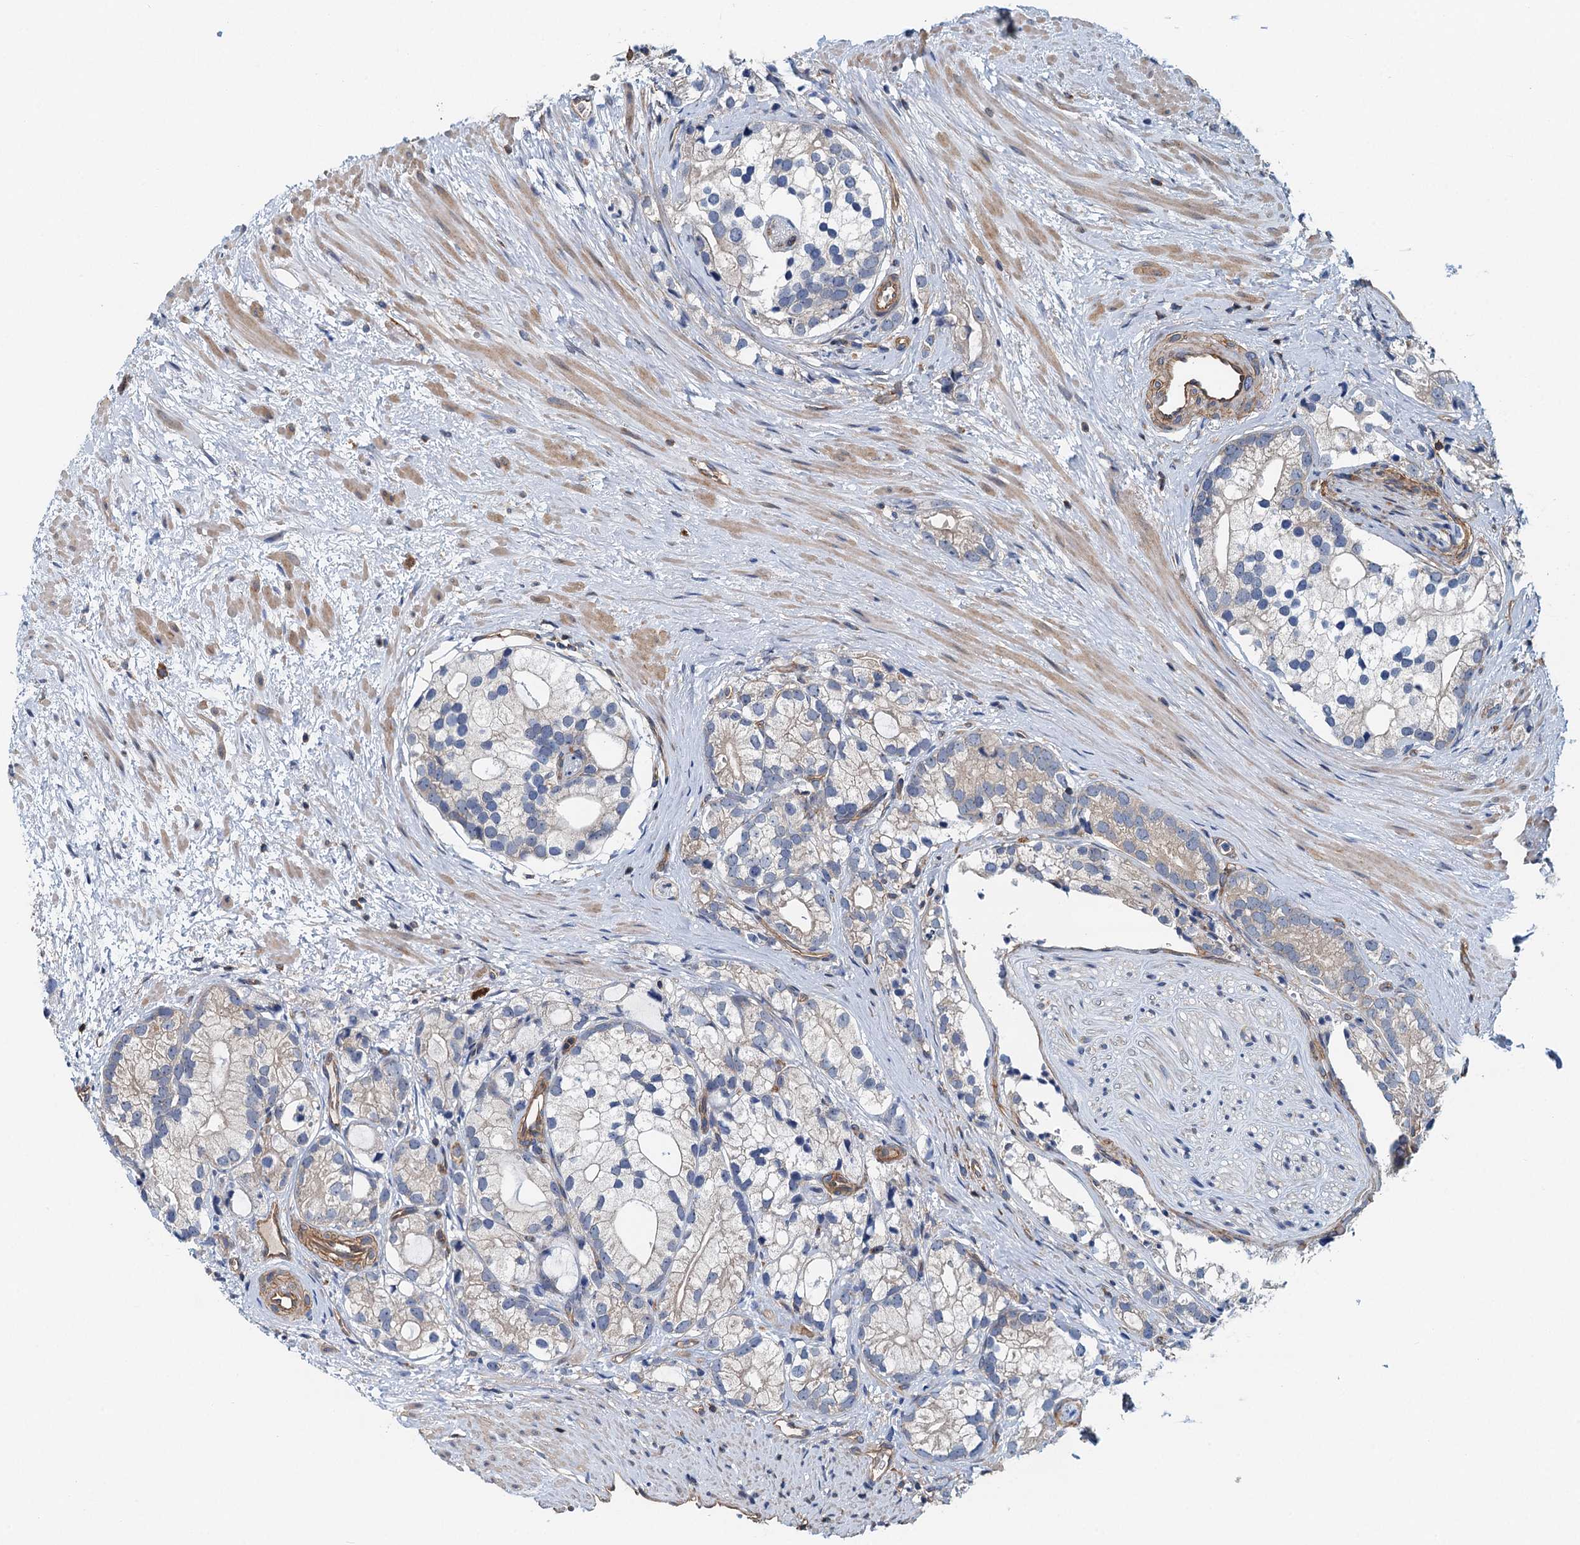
{"staining": {"intensity": "negative", "quantity": "none", "location": "none"}, "tissue": "prostate cancer", "cell_type": "Tumor cells", "image_type": "cancer", "snomed": [{"axis": "morphology", "description": "Adenocarcinoma, High grade"}, {"axis": "topography", "description": "Prostate"}], "caption": "Tumor cells show no significant positivity in prostate cancer (high-grade adenocarcinoma). (Immunohistochemistry (ihc), brightfield microscopy, high magnification).", "gene": "ROGDI", "patient": {"sex": "male", "age": 75}}